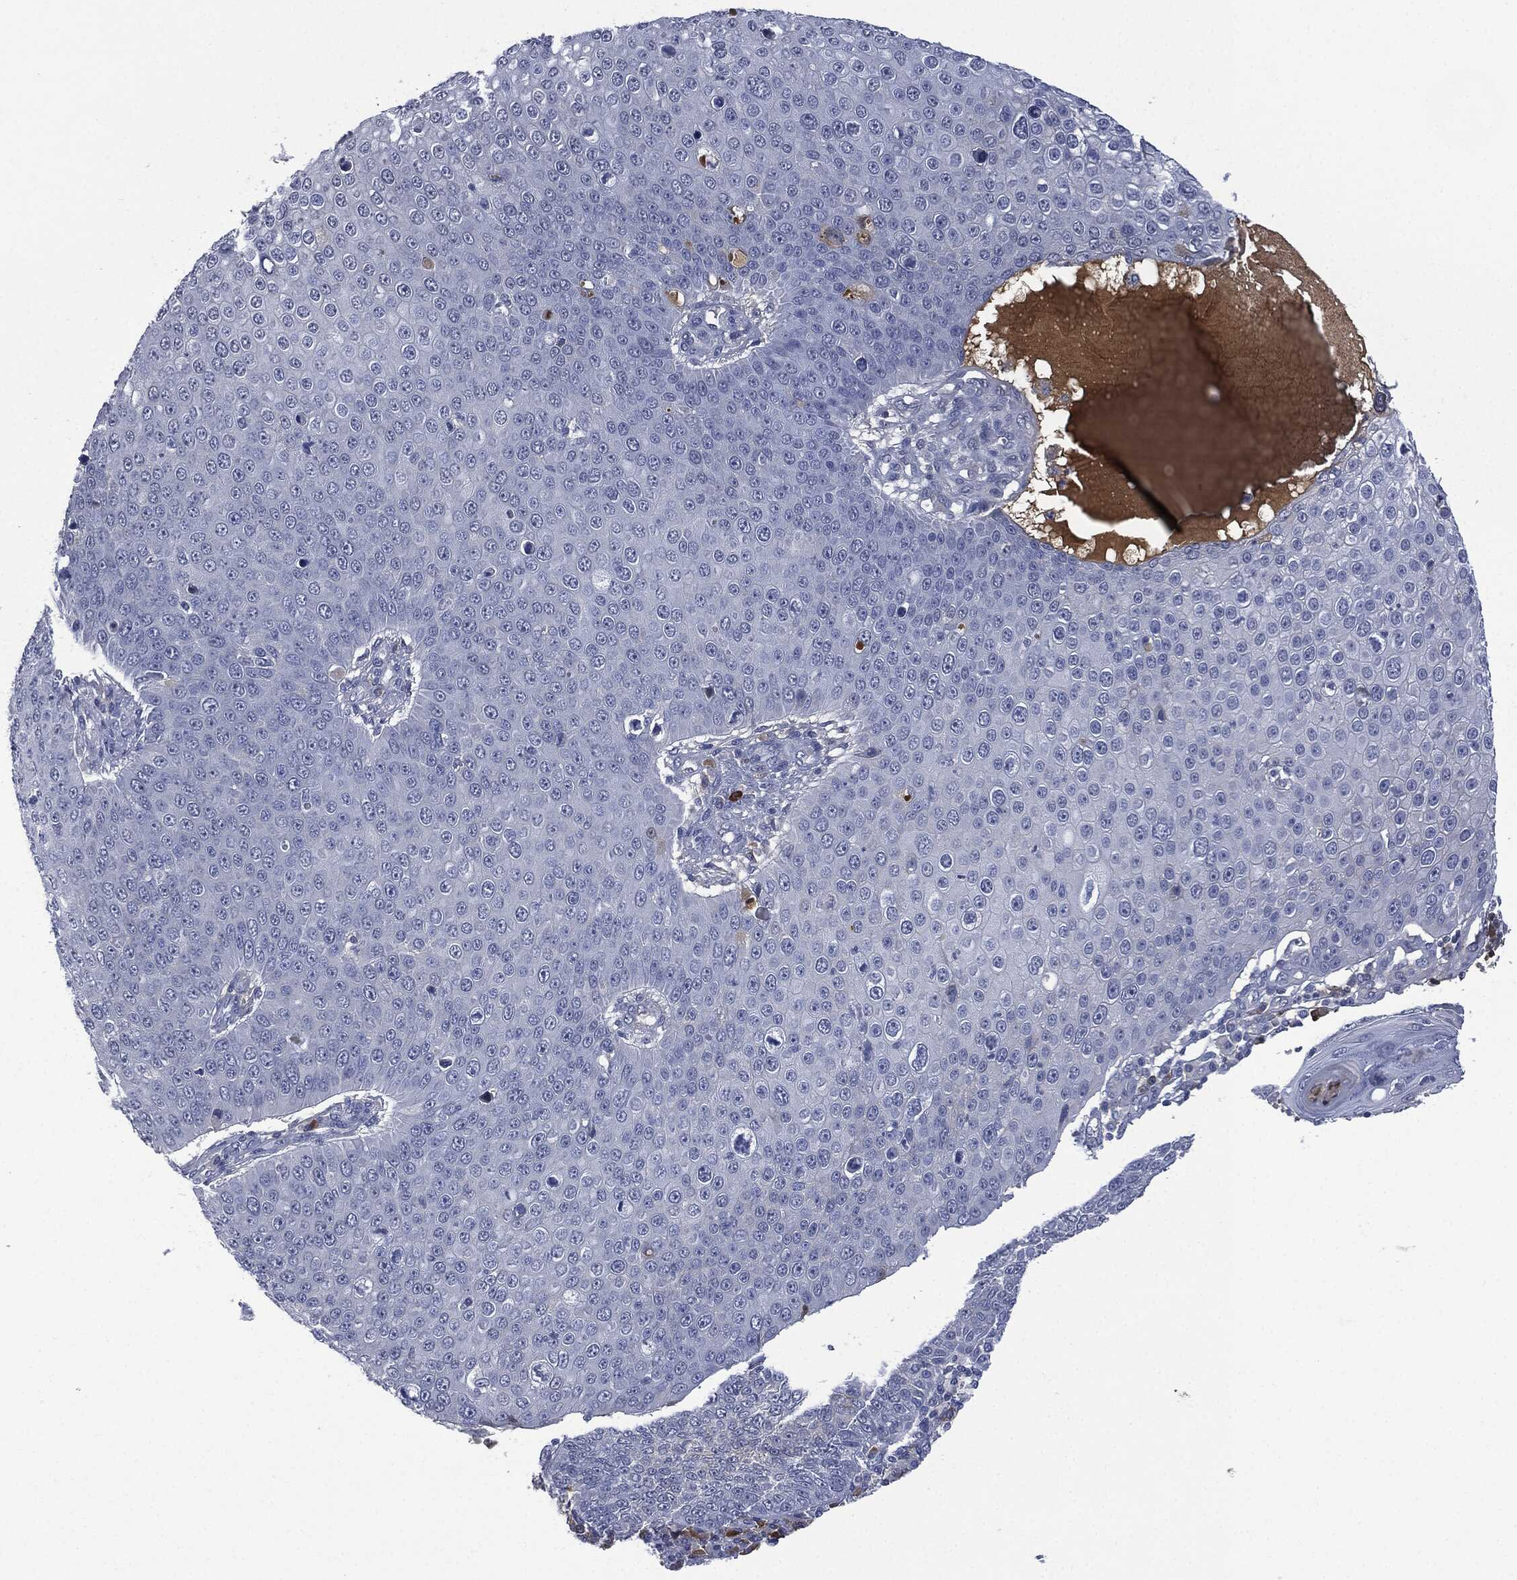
{"staining": {"intensity": "negative", "quantity": "none", "location": "none"}, "tissue": "skin cancer", "cell_type": "Tumor cells", "image_type": "cancer", "snomed": [{"axis": "morphology", "description": "Squamous cell carcinoma, NOS"}, {"axis": "topography", "description": "Skin"}], "caption": "Skin squamous cell carcinoma was stained to show a protein in brown. There is no significant staining in tumor cells. Nuclei are stained in blue.", "gene": "SIGLEC7", "patient": {"sex": "male", "age": 71}}